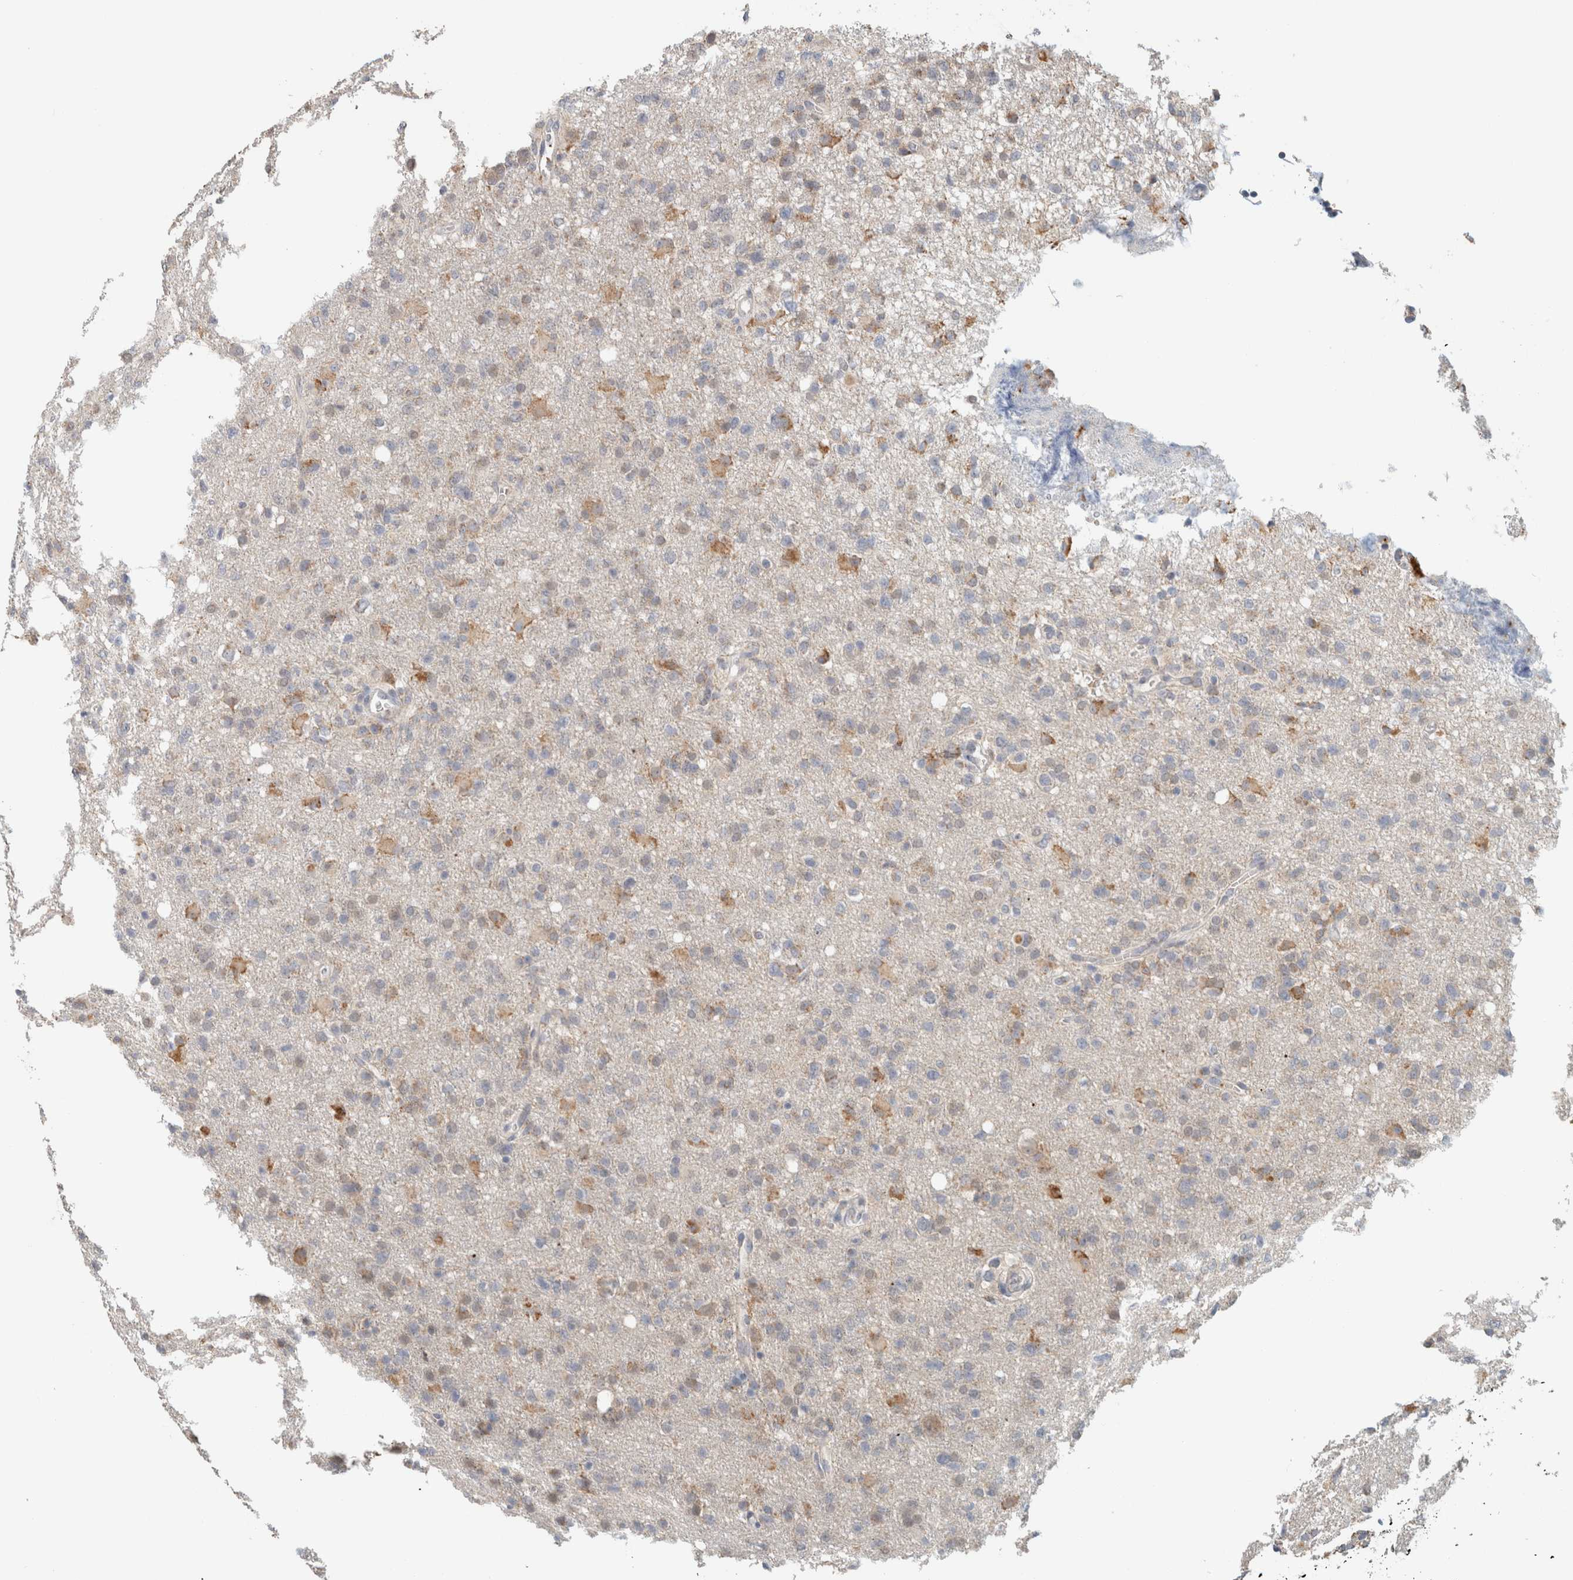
{"staining": {"intensity": "weak", "quantity": "<25%", "location": "cytoplasmic/membranous"}, "tissue": "glioma", "cell_type": "Tumor cells", "image_type": "cancer", "snomed": [{"axis": "morphology", "description": "Glioma, malignant, High grade"}, {"axis": "topography", "description": "Brain"}], "caption": "This histopathology image is of malignant glioma (high-grade) stained with immunohistochemistry (IHC) to label a protein in brown with the nuclei are counter-stained blue. There is no expression in tumor cells. (Brightfield microscopy of DAB (3,3'-diaminobenzidine) IHC at high magnification).", "gene": "CRAT", "patient": {"sex": "female", "age": 57}}